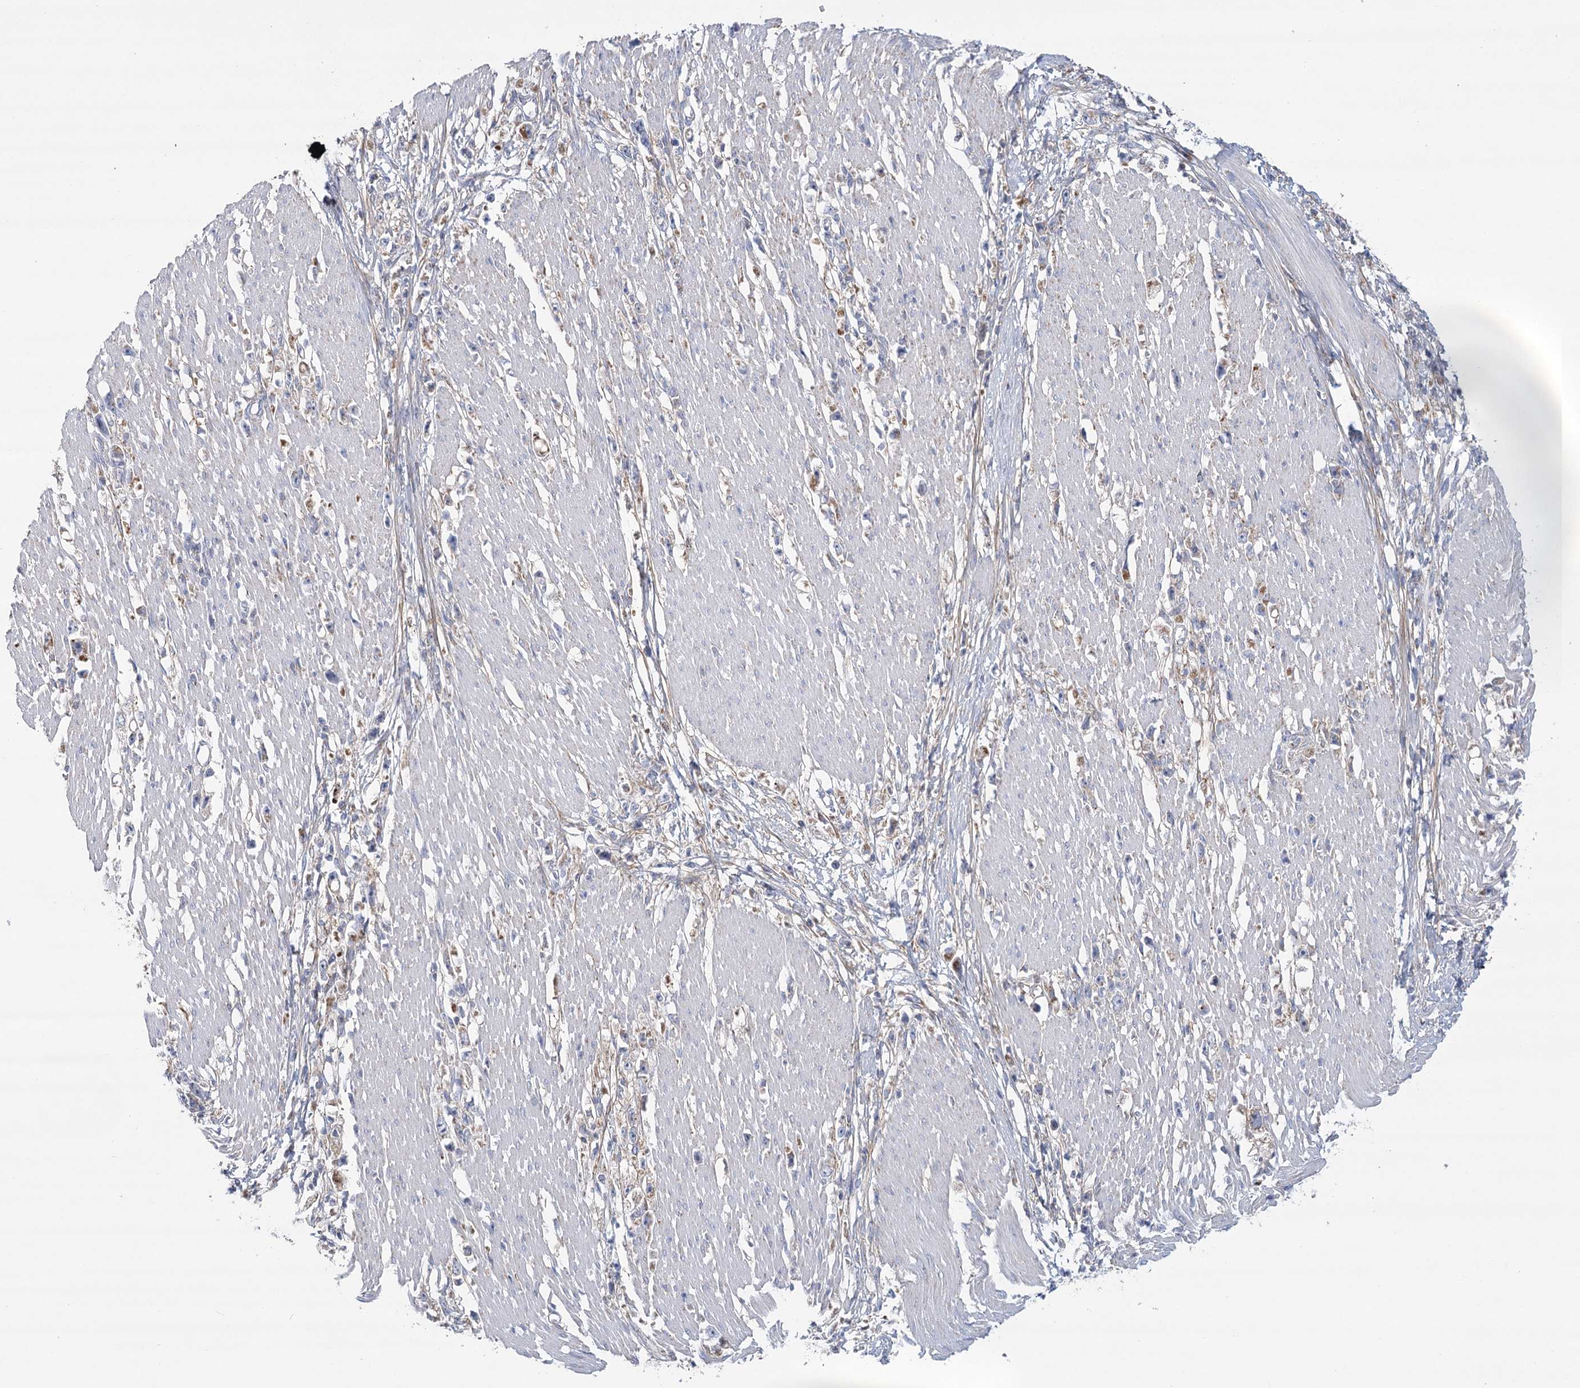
{"staining": {"intensity": "negative", "quantity": "none", "location": "none"}, "tissue": "stomach cancer", "cell_type": "Tumor cells", "image_type": "cancer", "snomed": [{"axis": "morphology", "description": "Adenocarcinoma, NOS"}, {"axis": "topography", "description": "Stomach"}], "caption": "This is a photomicrograph of immunohistochemistry staining of stomach cancer, which shows no expression in tumor cells. (Immunohistochemistry, brightfield microscopy, high magnification).", "gene": "SNX7", "patient": {"sex": "female", "age": 59}}